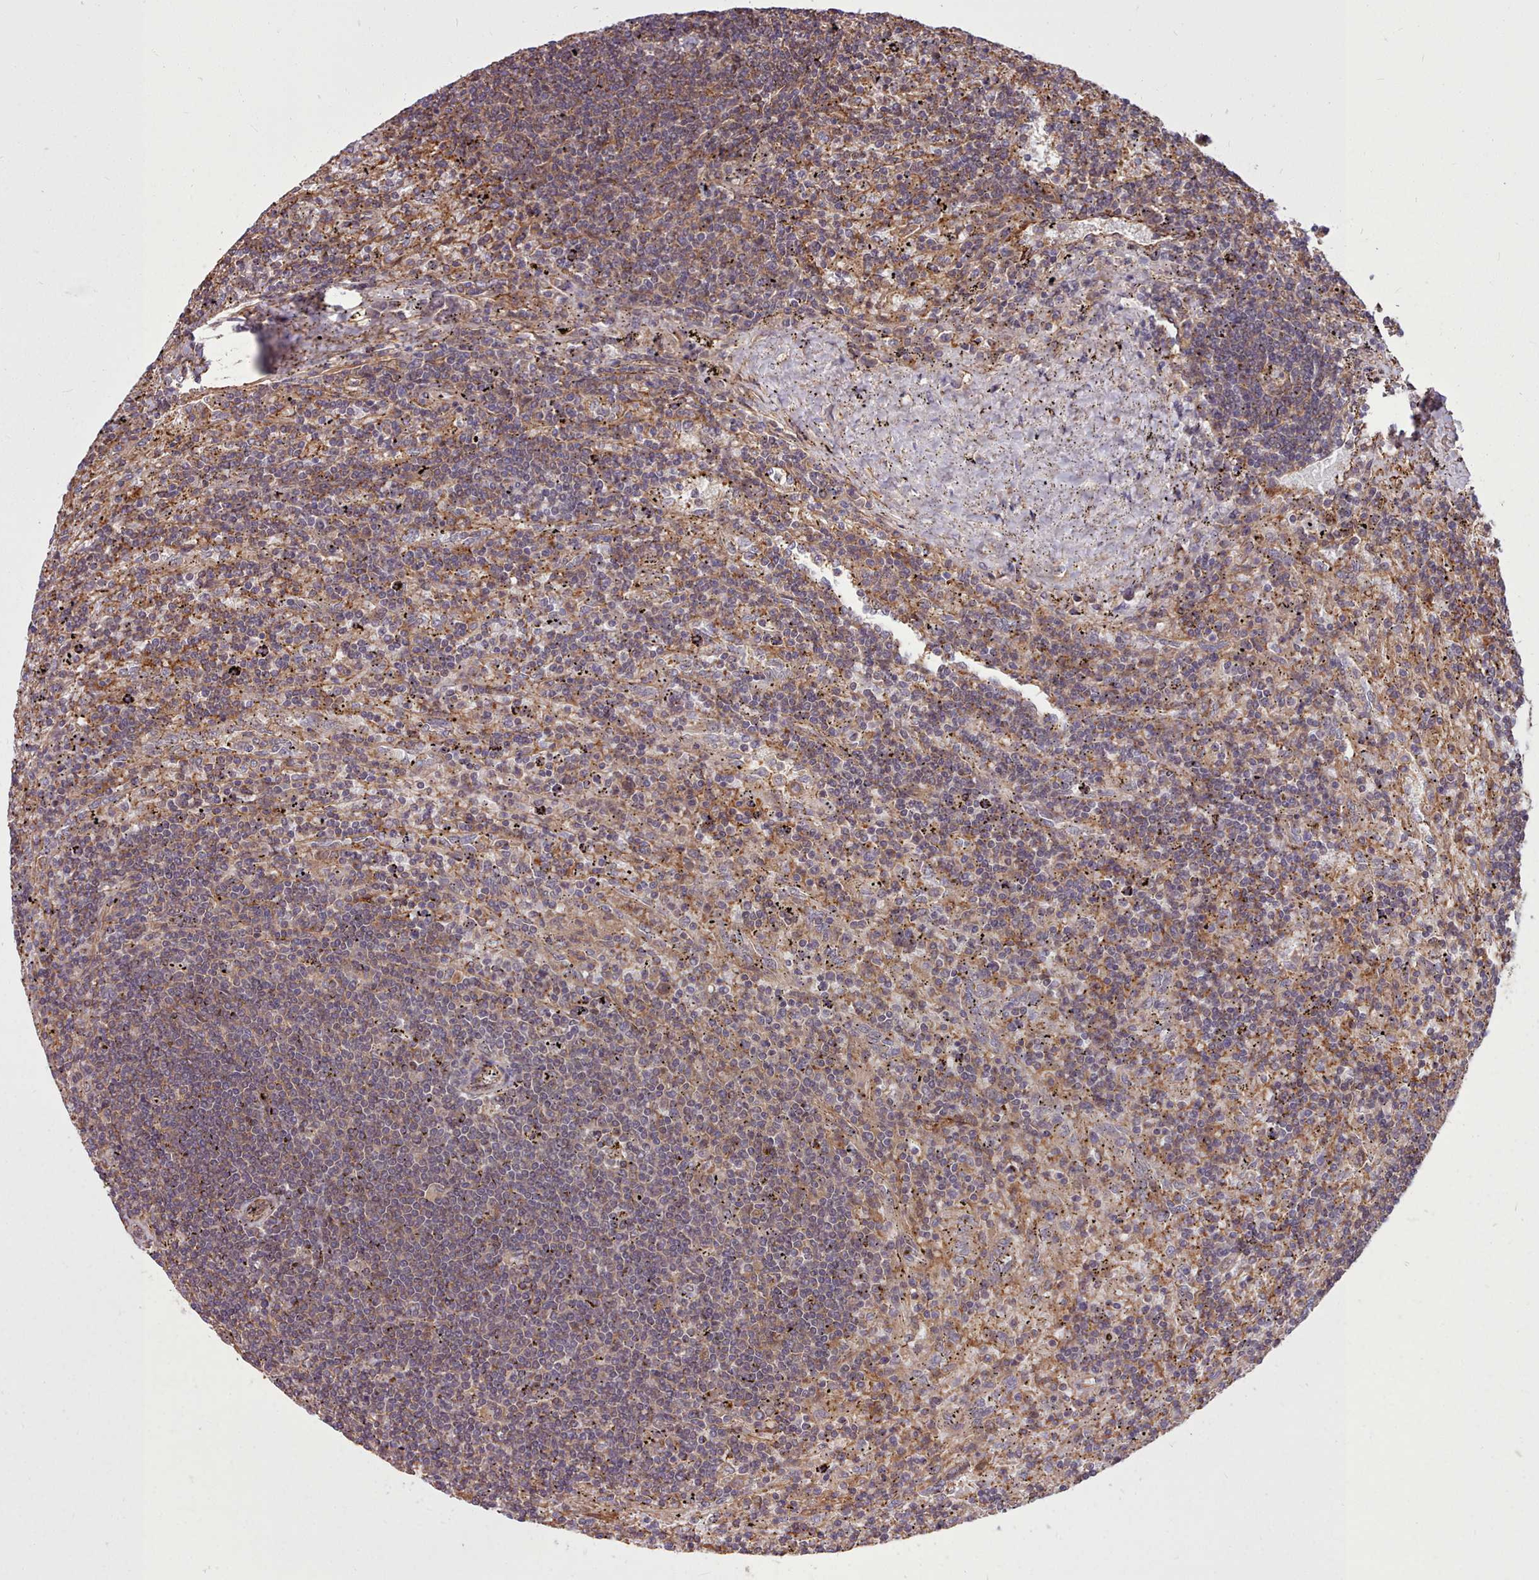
{"staining": {"intensity": "moderate", "quantity": ">75%", "location": "cytoplasmic/membranous"}, "tissue": "lymphoma", "cell_type": "Tumor cells", "image_type": "cancer", "snomed": [{"axis": "morphology", "description": "Malignant lymphoma, non-Hodgkin's type, Low grade"}, {"axis": "topography", "description": "Spleen"}], "caption": "Protein staining displays moderate cytoplasmic/membranous staining in about >75% of tumor cells in low-grade malignant lymphoma, non-Hodgkin's type.", "gene": "STUB1", "patient": {"sex": "male", "age": 76}}